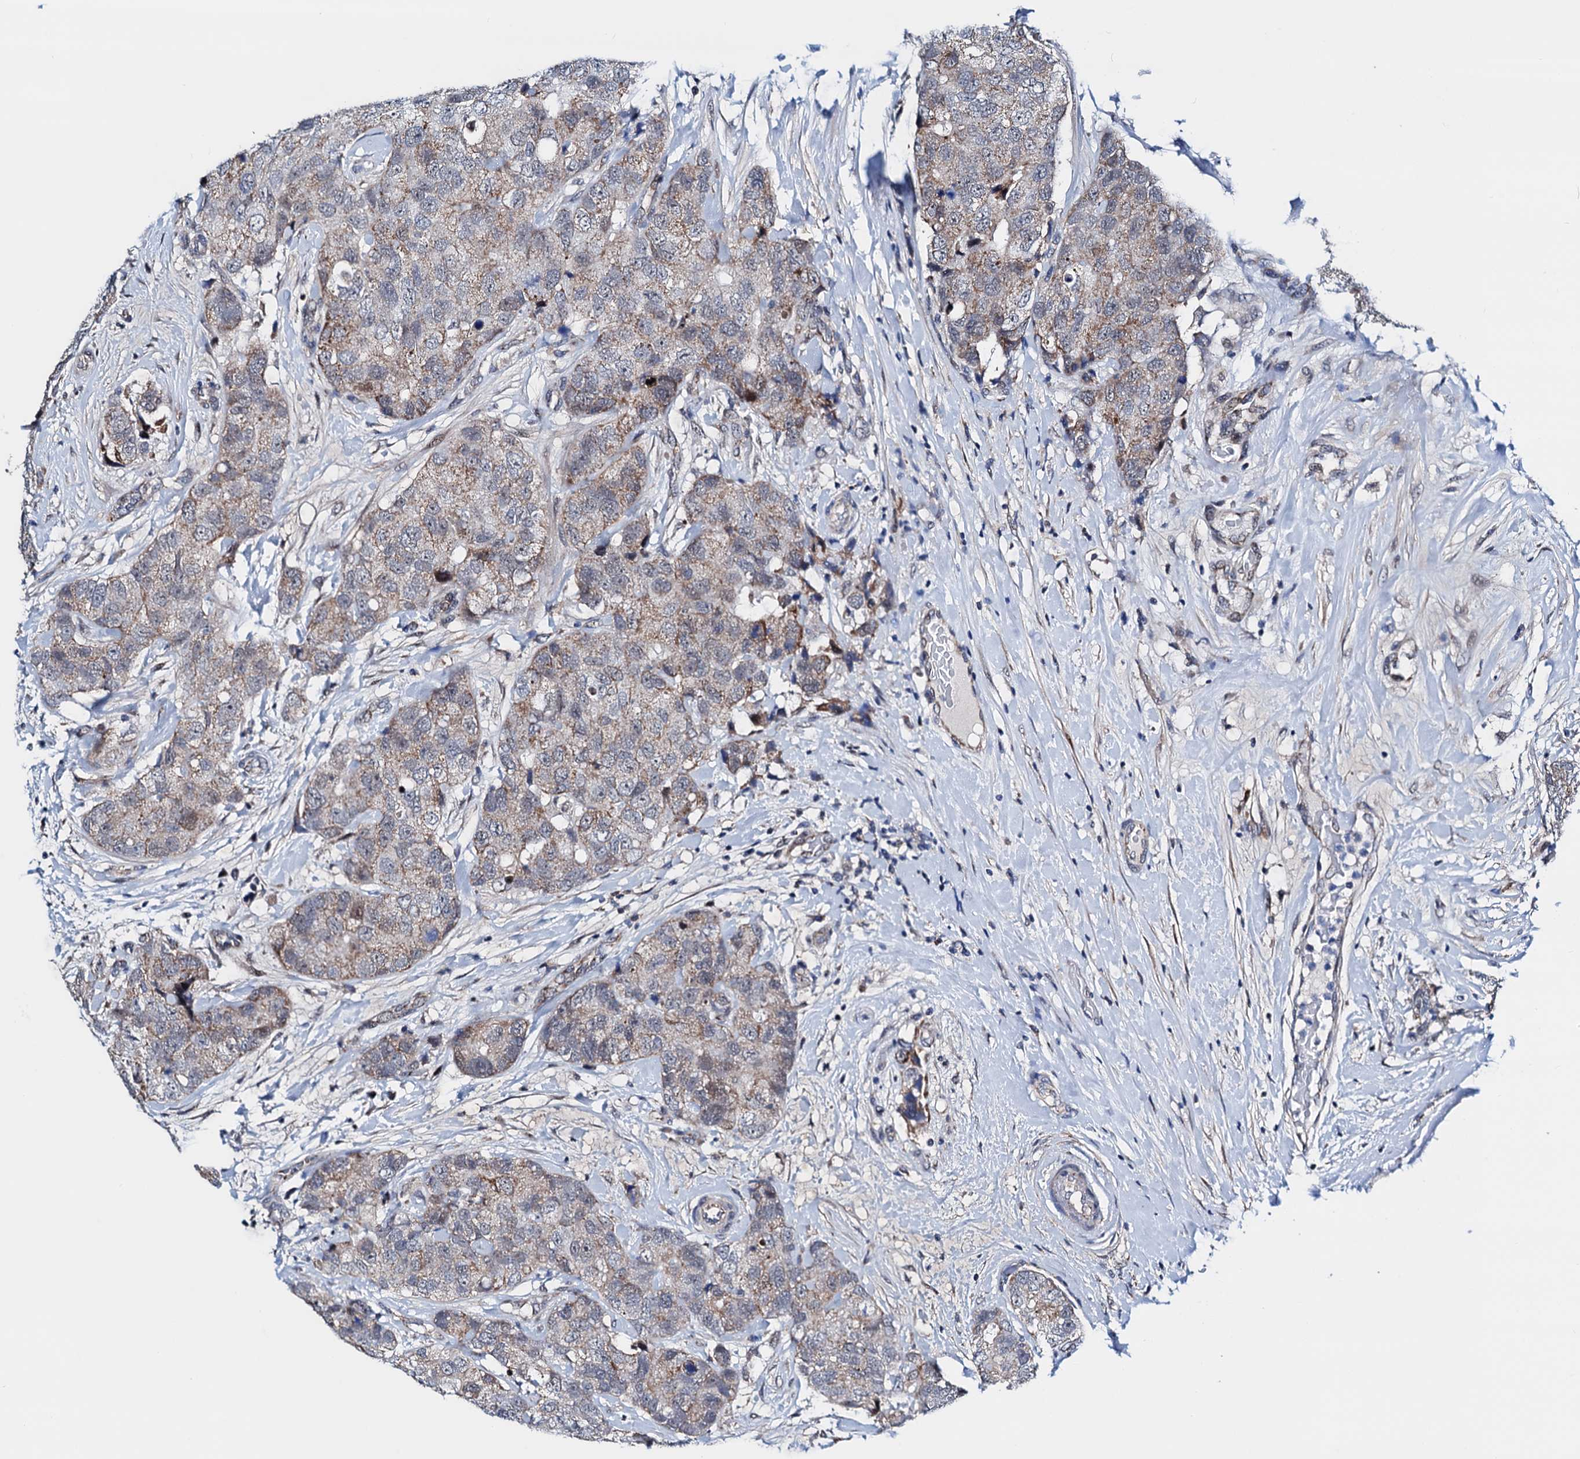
{"staining": {"intensity": "weak", "quantity": ">75%", "location": "cytoplasmic/membranous"}, "tissue": "breast cancer", "cell_type": "Tumor cells", "image_type": "cancer", "snomed": [{"axis": "morphology", "description": "Duct carcinoma"}, {"axis": "topography", "description": "Breast"}], "caption": "Approximately >75% of tumor cells in invasive ductal carcinoma (breast) reveal weak cytoplasmic/membranous protein positivity as visualized by brown immunohistochemical staining.", "gene": "COA4", "patient": {"sex": "female", "age": 62}}